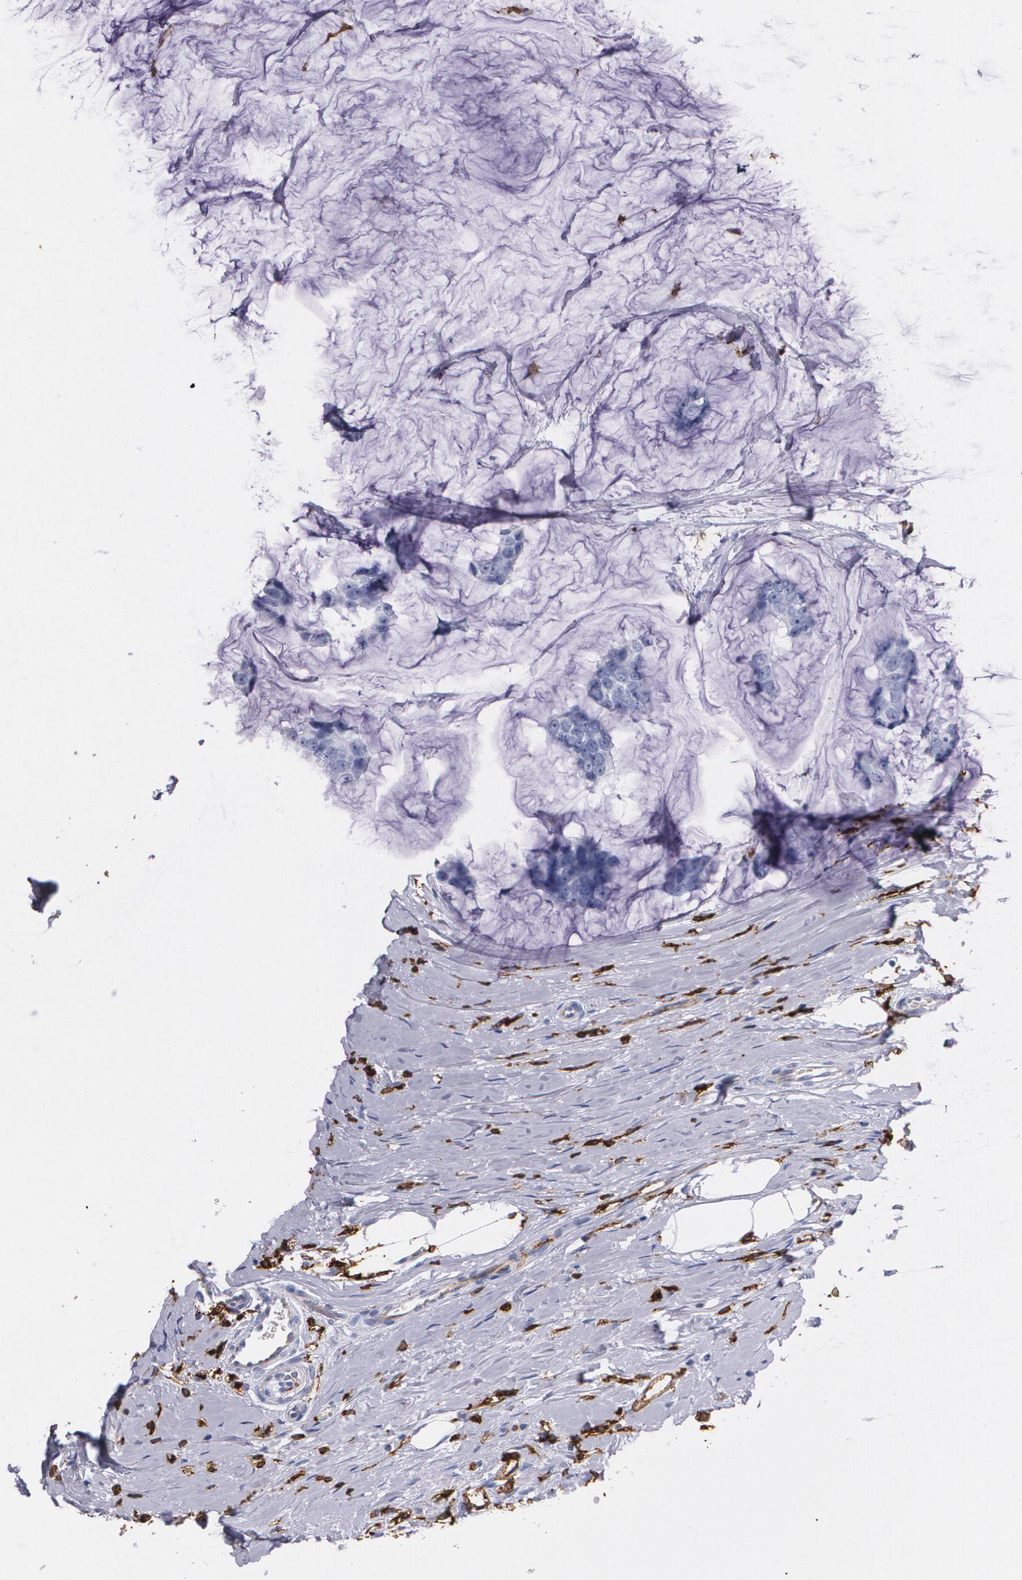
{"staining": {"intensity": "weak", "quantity": "<25%", "location": "cytoplasmic/membranous"}, "tissue": "breast cancer", "cell_type": "Tumor cells", "image_type": "cancer", "snomed": [{"axis": "morphology", "description": "Normal tissue, NOS"}, {"axis": "morphology", "description": "Duct carcinoma"}, {"axis": "topography", "description": "Breast"}], "caption": "Immunohistochemistry photomicrograph of neoplastic tissue: human breast infiltrating ductal carcinoma stained with DAB reveals no significant protein expression in tumor cells. (Immunohistochemistry, brightfield microscopy, high magnification).", "gene": "HLA-DRA", "patient": {"sex": "female", "age": 50}}